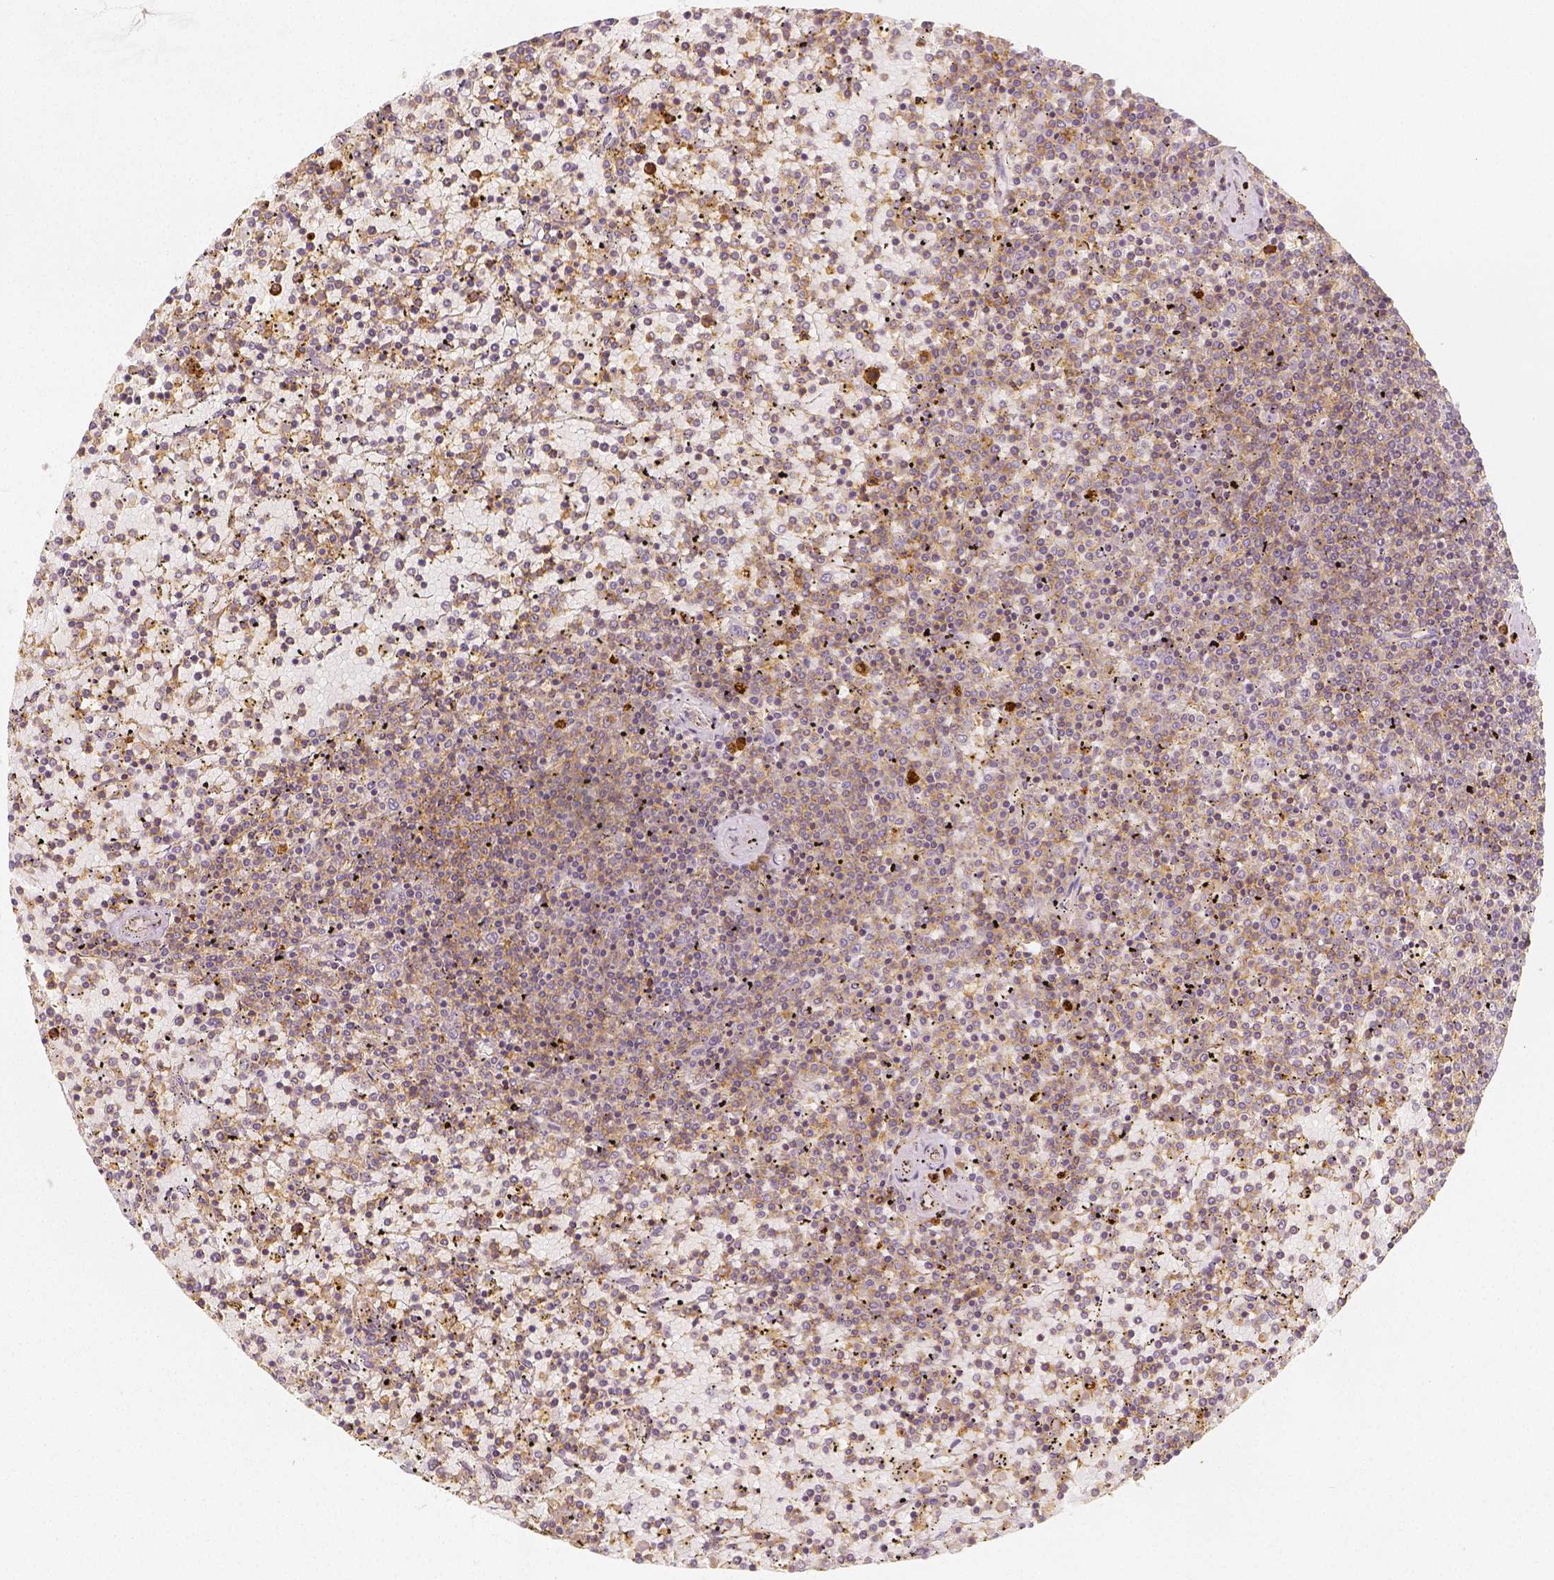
{"staining": {"intensity": "moderate", "quantity": ">75%", "location": "cytoplasmic/membranous"}, "tissue": "lymphoma", "cell_type": "Tumor cells", "image_type": "cancer", "snomed": [{"axis": "morphology", "description": "Malignant lymphoma, non-Hodgkin's type, Low grade"}, {"axis": "topography", "description": "Spleen"}], "caption": "A high-resolution image shows IHC staining of malignant lymphoma, non-Hodgkin's type (low-grade), which displays moderate cytoplasmic/membranous expression in about >75% of tumor cells. Nuclei are stained in blue.", "gene": "PTPRJ", "patient": {"sex": "female", "age": 77}}